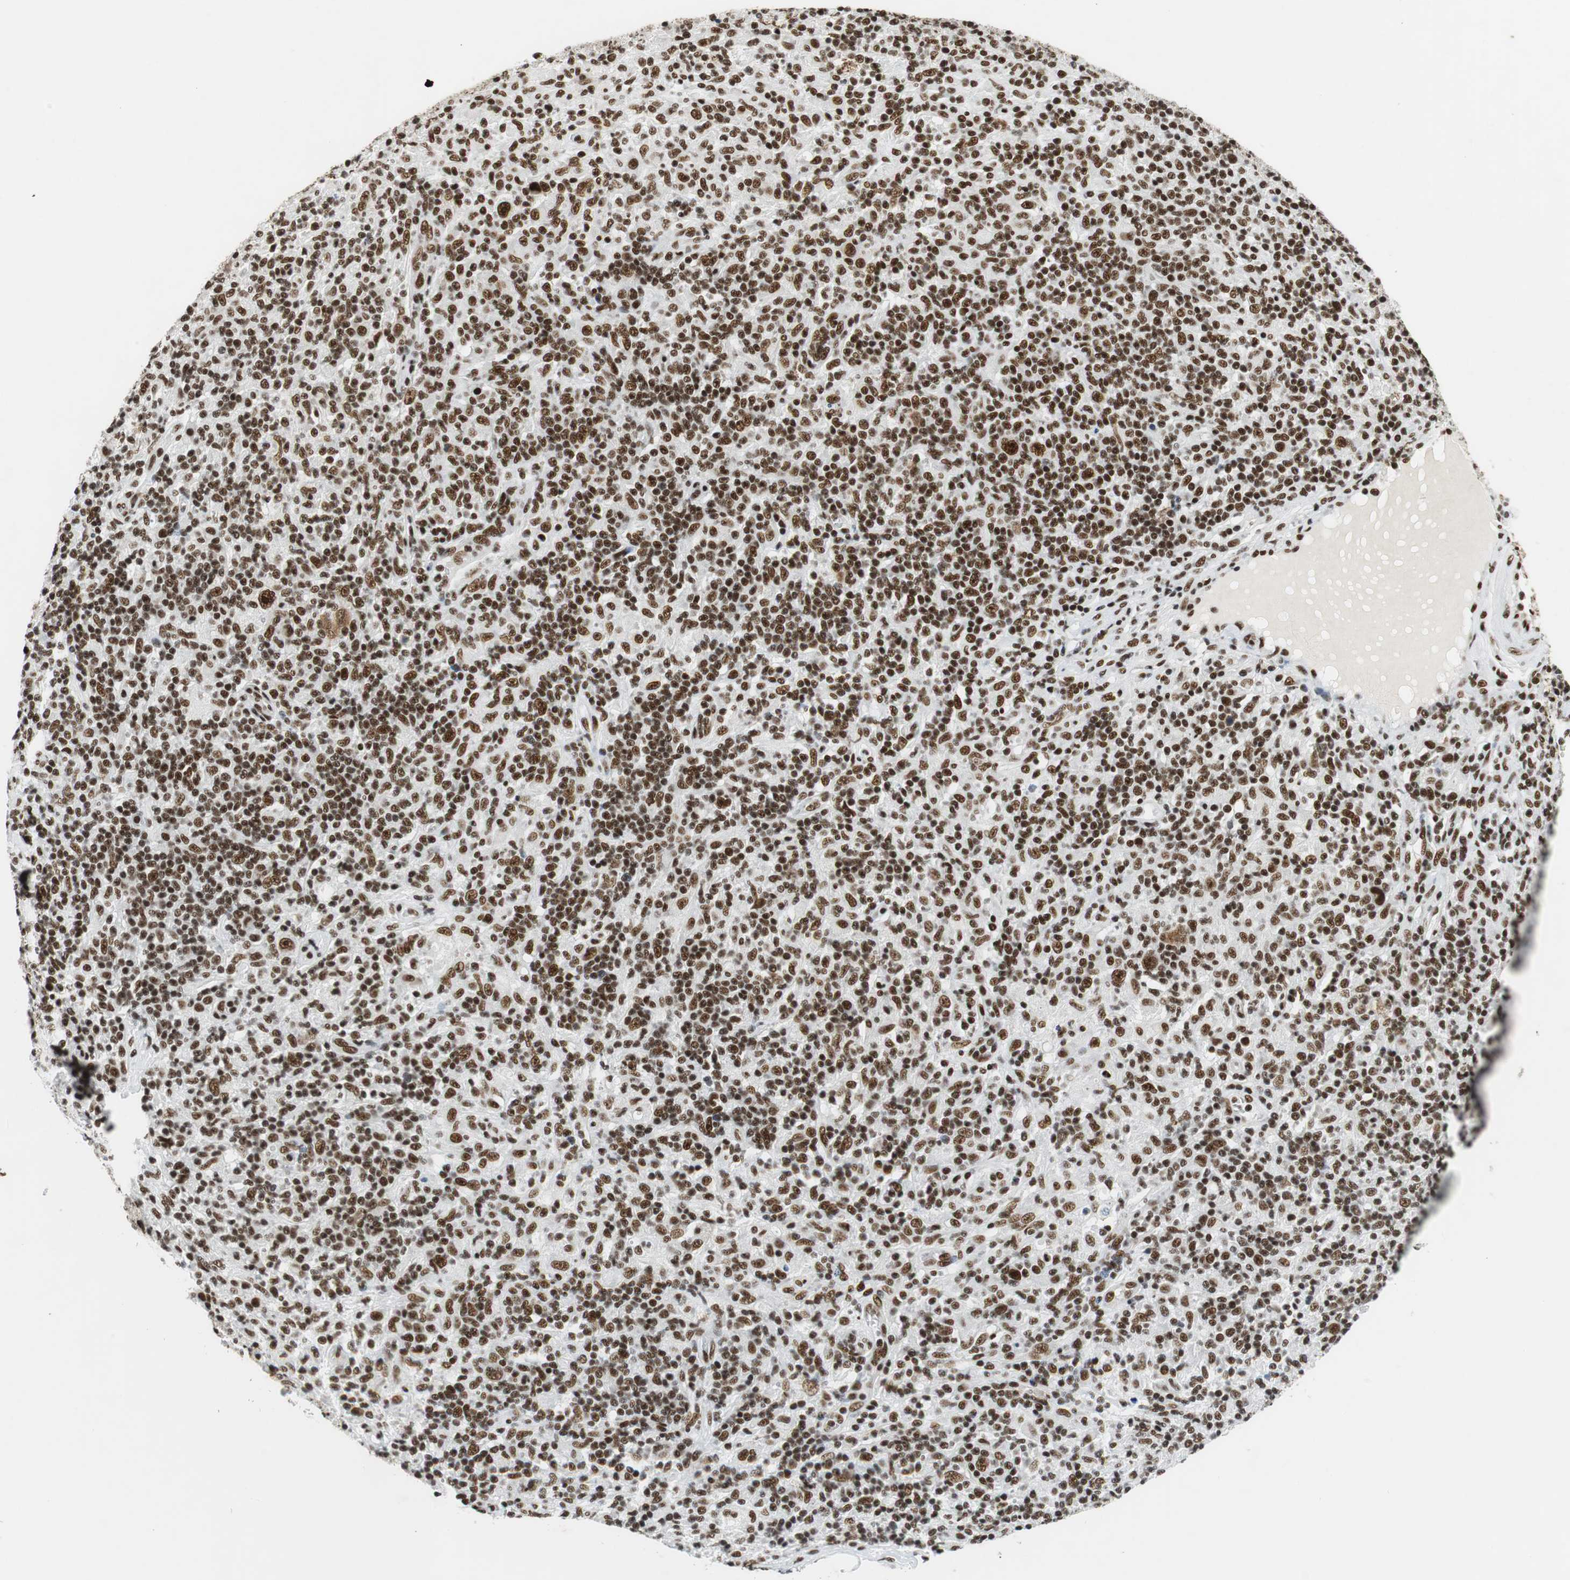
{"staining": {"intensity": "strong", "quantity": ">75%", "location": "nuclear"}, "tissue": "lymphoma", "cell_type": "Tumor cells", "image_type": "cancer", "snomed": [{"axis": "morphology", "description": "Hodgkin's disease, NOS"}, {"axis": "topography", "description": "Lymph node"}], "caption": "Human Hodgkin's disease stained with a protein marker reveals strong staining in tumor cells.", "gene": "PRKDC", "patient": {"sex": "male", "age": 70}}